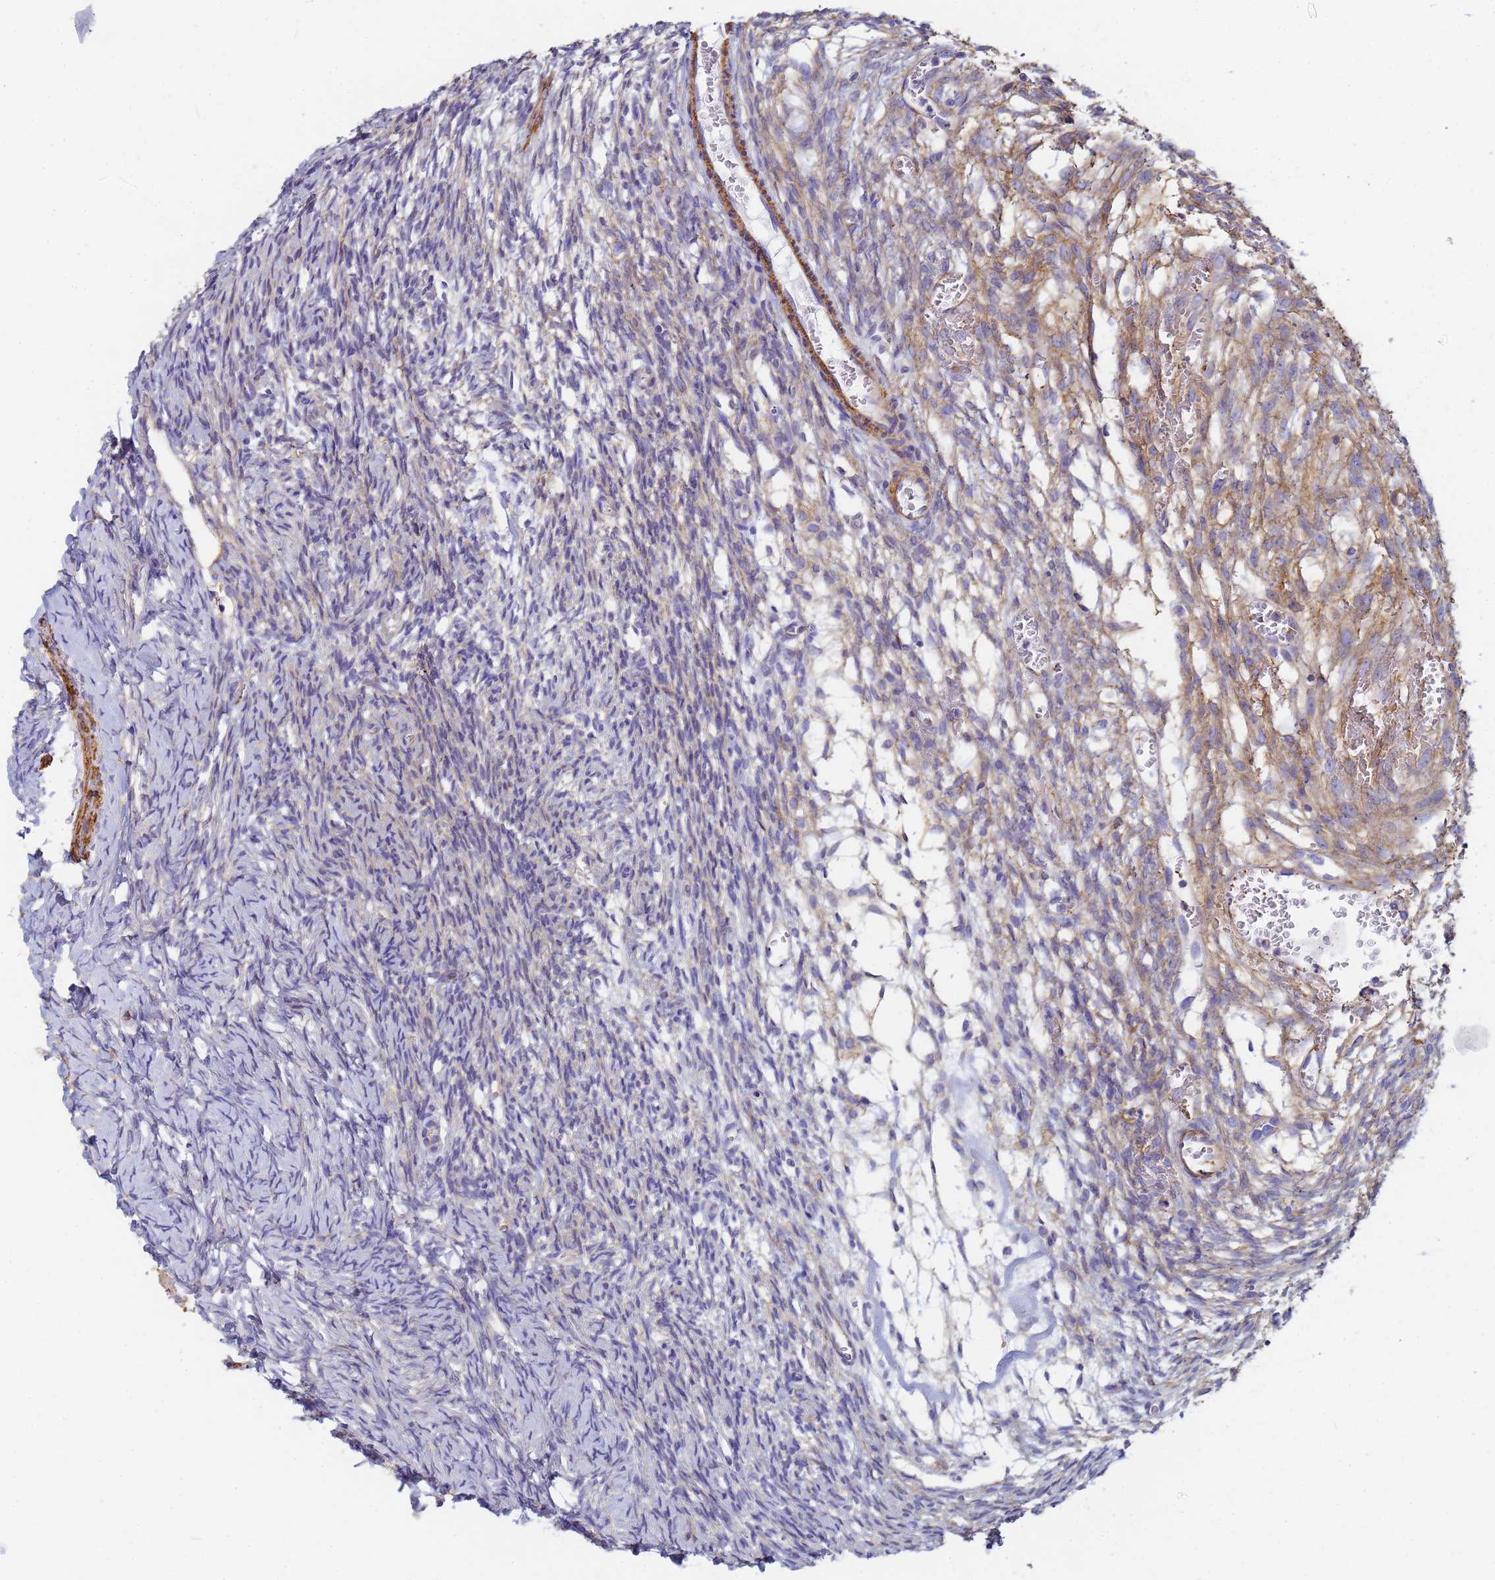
{"staining": {"intensity": "negative", "quantity": "none", "location": "none"}, "tissue": "ovary", "cell_type": "Follicle cells", "image_type": "normal", "snomed": [{"axis": "morphology", "description": "Normal tissue, NOS"}, {"axis": "topography", "description": "Ovary"}], "caption": "The histopathology image exhibits no staining of follicle cells in unremarkable ovary.", "gene": "TPM1", "patient": {"sex": "female", "age": 39}}